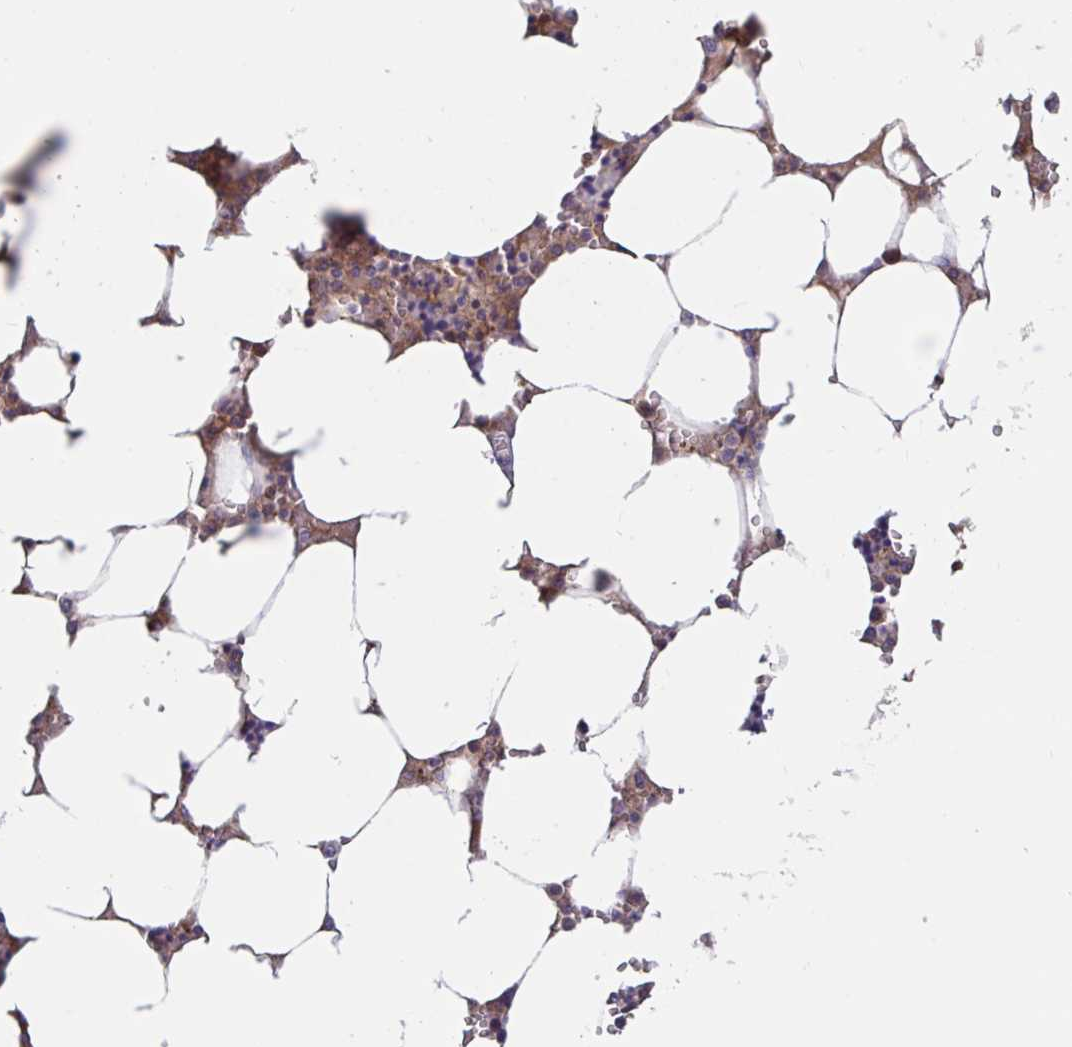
{"staining": {"intensity": "weak", "quantity": "25%-75%", "location": "cytoplasmic/membranous"}, "tissue": "bone marrow", "cell_type": "Hematopoietic cells", "image_type": "normal", "snomed": [{"axis": "morphology", "description": "Normal tissue, NOS"}, {"axis": "topography", "description": "Bone marrow"}], "caption": "Immunohistochemical staining of benign bone marrow displays 25%-75% levels of weak cytoplasmic/membranous protein staining in about 25%-75% of hematopoietic cells.", "gene": "LARP1", "patient": {"sex": "male", "age": 64}}